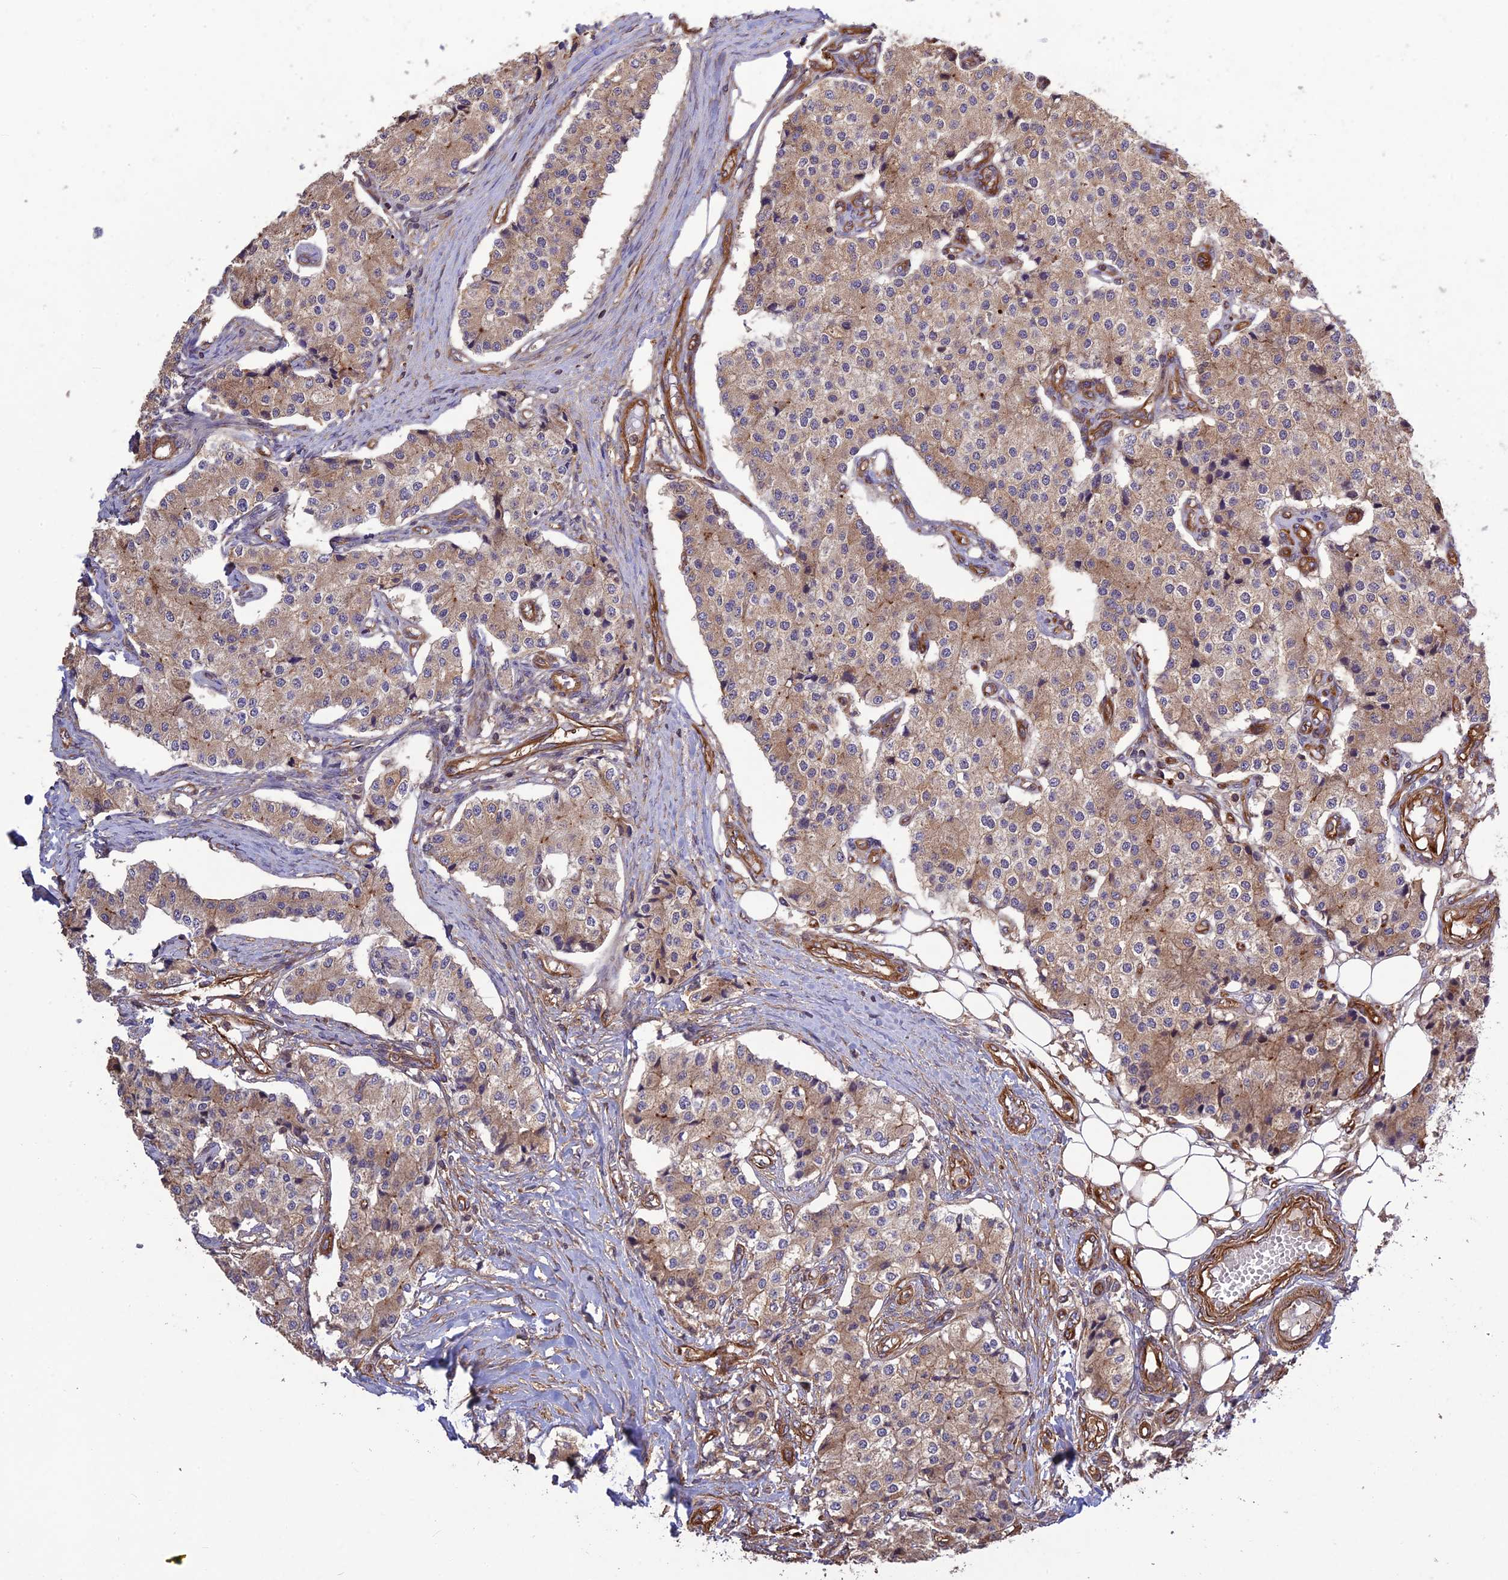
{"staining": {"intensity": "weak", "quantity": ">75%", "location": "cytoplasmic/membranous"}, "tissue": "carcinoid", "cell_type": "Tumor cells", "image_type": "cancer", "snomed": [{"axis": "morphology", "description": "Carcinoid, malignant, NOS"}, {"axis": "topography", "description": "Colon"}], "caption": "Immunohistochemistry staining of malignant carcinoid, which demonstrates low levels of weak cytoplasmic/membranous expression in approximately >75% of tumor cells indicating weak cytoplasmic/membranous protein staining. The staining was performed using DAB (3,3'-diaminobenzidine) (brown) for protein detection and nuclei were counterstained in hematoxylin (blue).", "gene": "TMEM131L", "patient": {"sex": "female", "age": 52}}